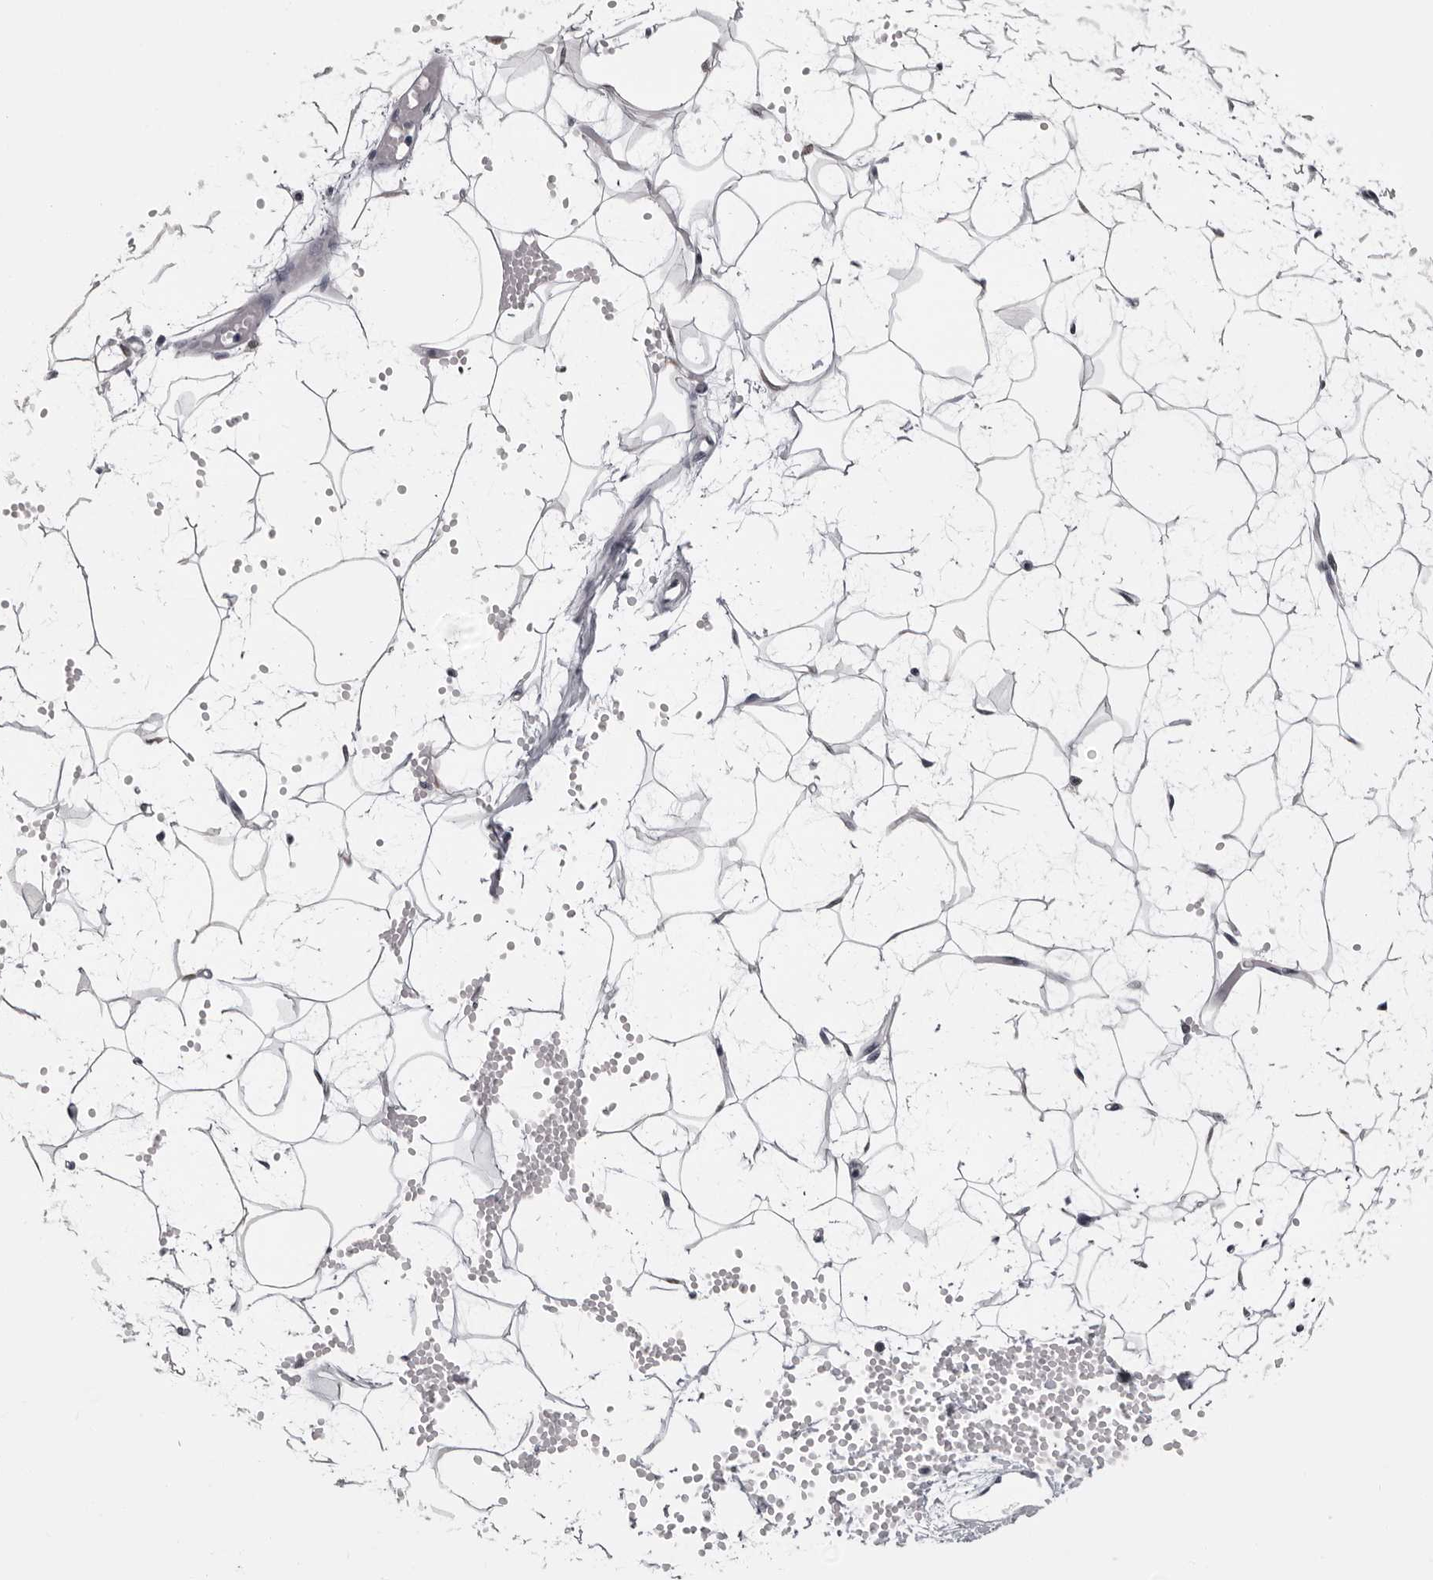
{"staining": {"intensity": "negative", "quantity": "none", "location": "none"}, "tissue": "adipose tissue", "cell_type": "Adipocytes", "image_type": "normal", "snomed": [{"axis": "morphology", "description": "Normal tissue, NOS"}, {"axis": "topography", "description": "Breast"}], "caption": "High power microscopy micrograph of an IHC micrograph of benign adipose tissue, revealing no significant positivity in adipocytes. (Brightfield microscopy of DAB IHC at high magnification).", "gene": "LZIC", "patient": {"sex": "female", "age": 23}}